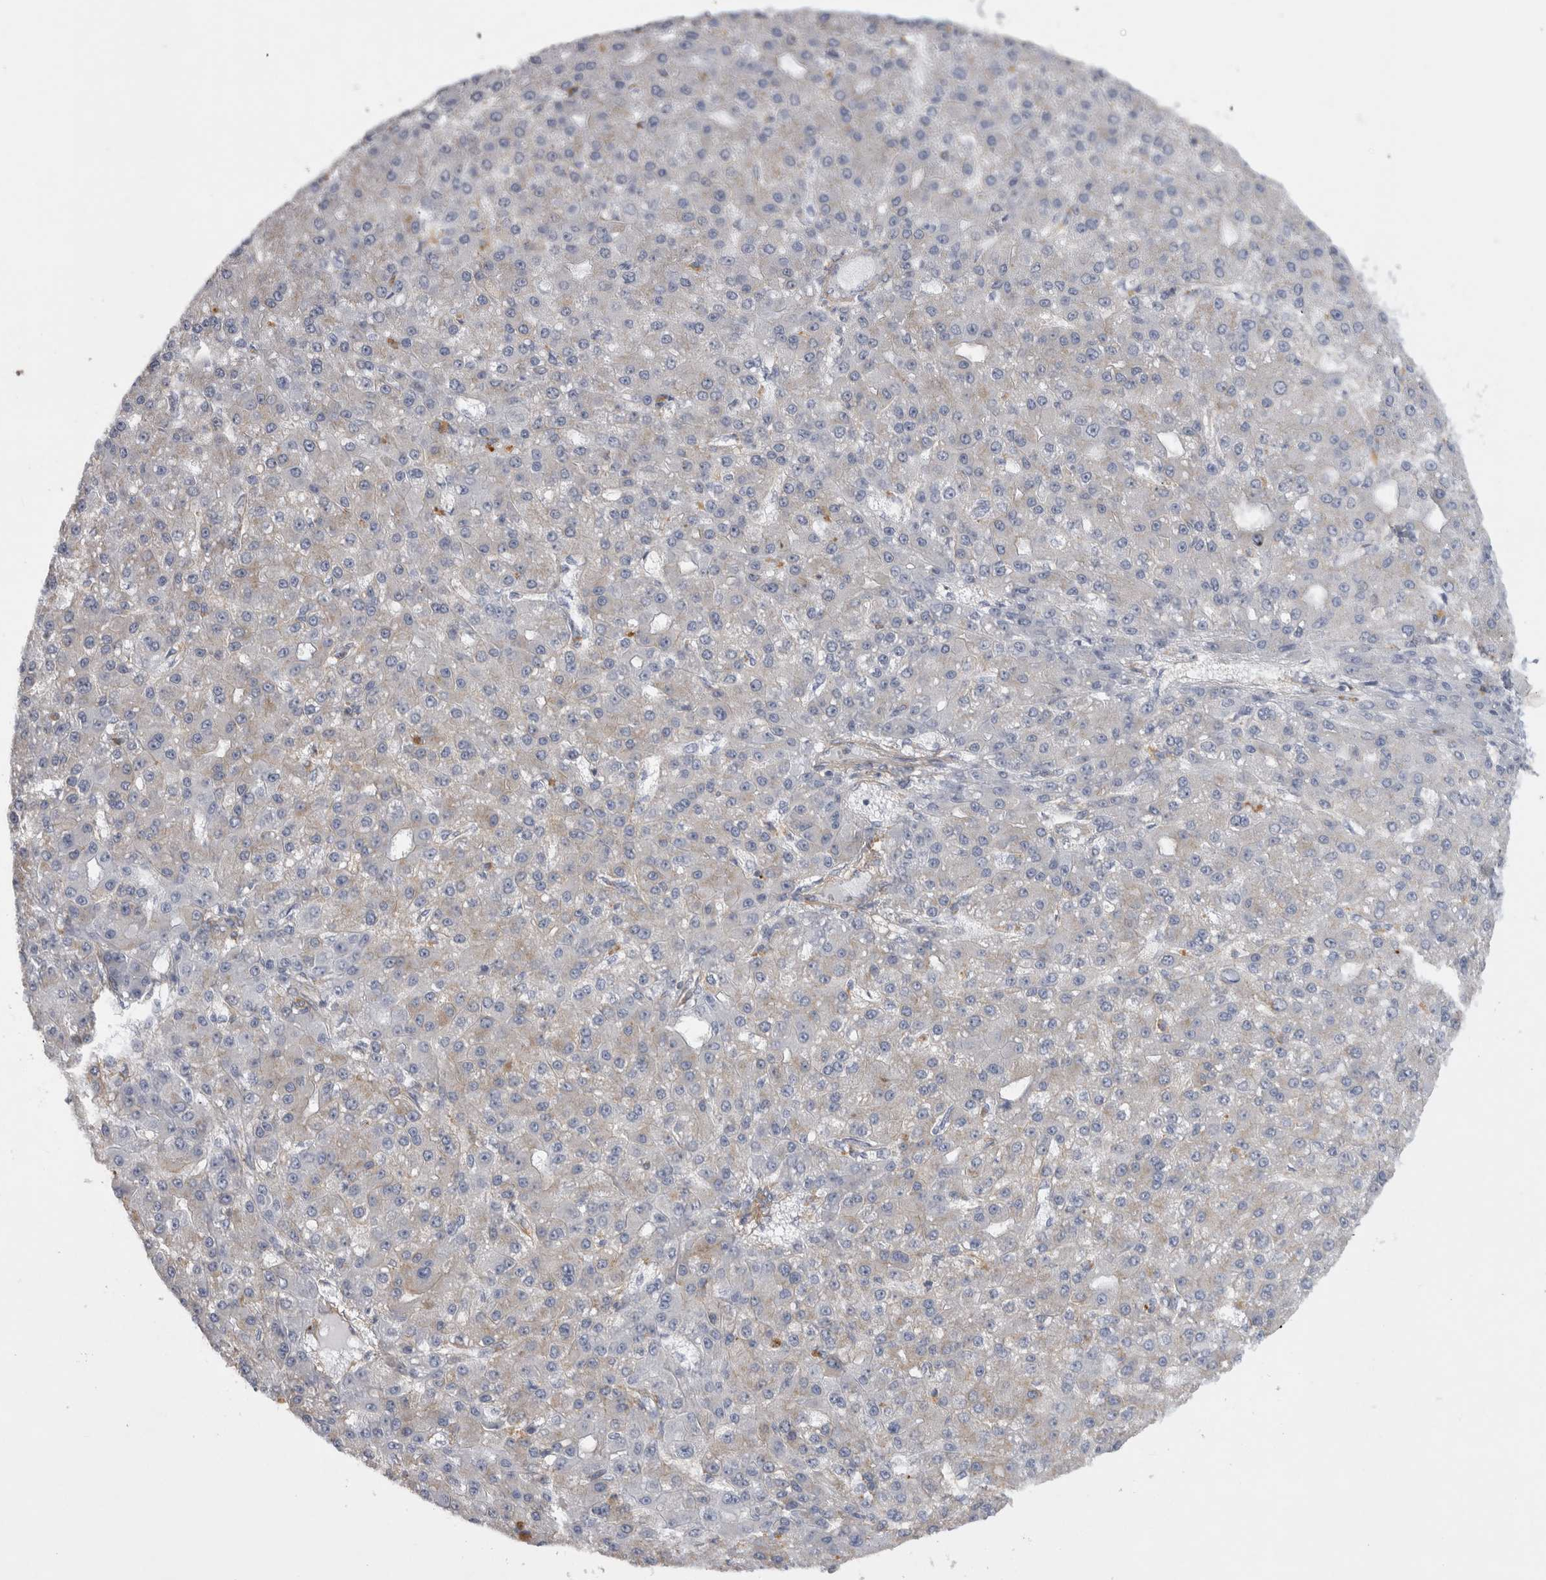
{"staining": {"intensity": "weak", "quantity": "<25%", "location": "cytoplasmic/membranous"}, "tissue": "liver cancer", "cell_type": "Tumor cells", "image_type": "cancer", "snomed": [{"axis": "morphology", "description": "Carcinoma, Hepatocellular, NOS"}, {"axis": "topography", "description": "Liver"}], "caption": "An immunohistochemistry (IHC) image of liver cancer (hepatocellular carcinoma) is shown. There is no staining in tumor cells of liver cancer (hepatocellular carcinoma).", "gene": "ATXN3", "patient": {"sex": "male", "age": 67}}